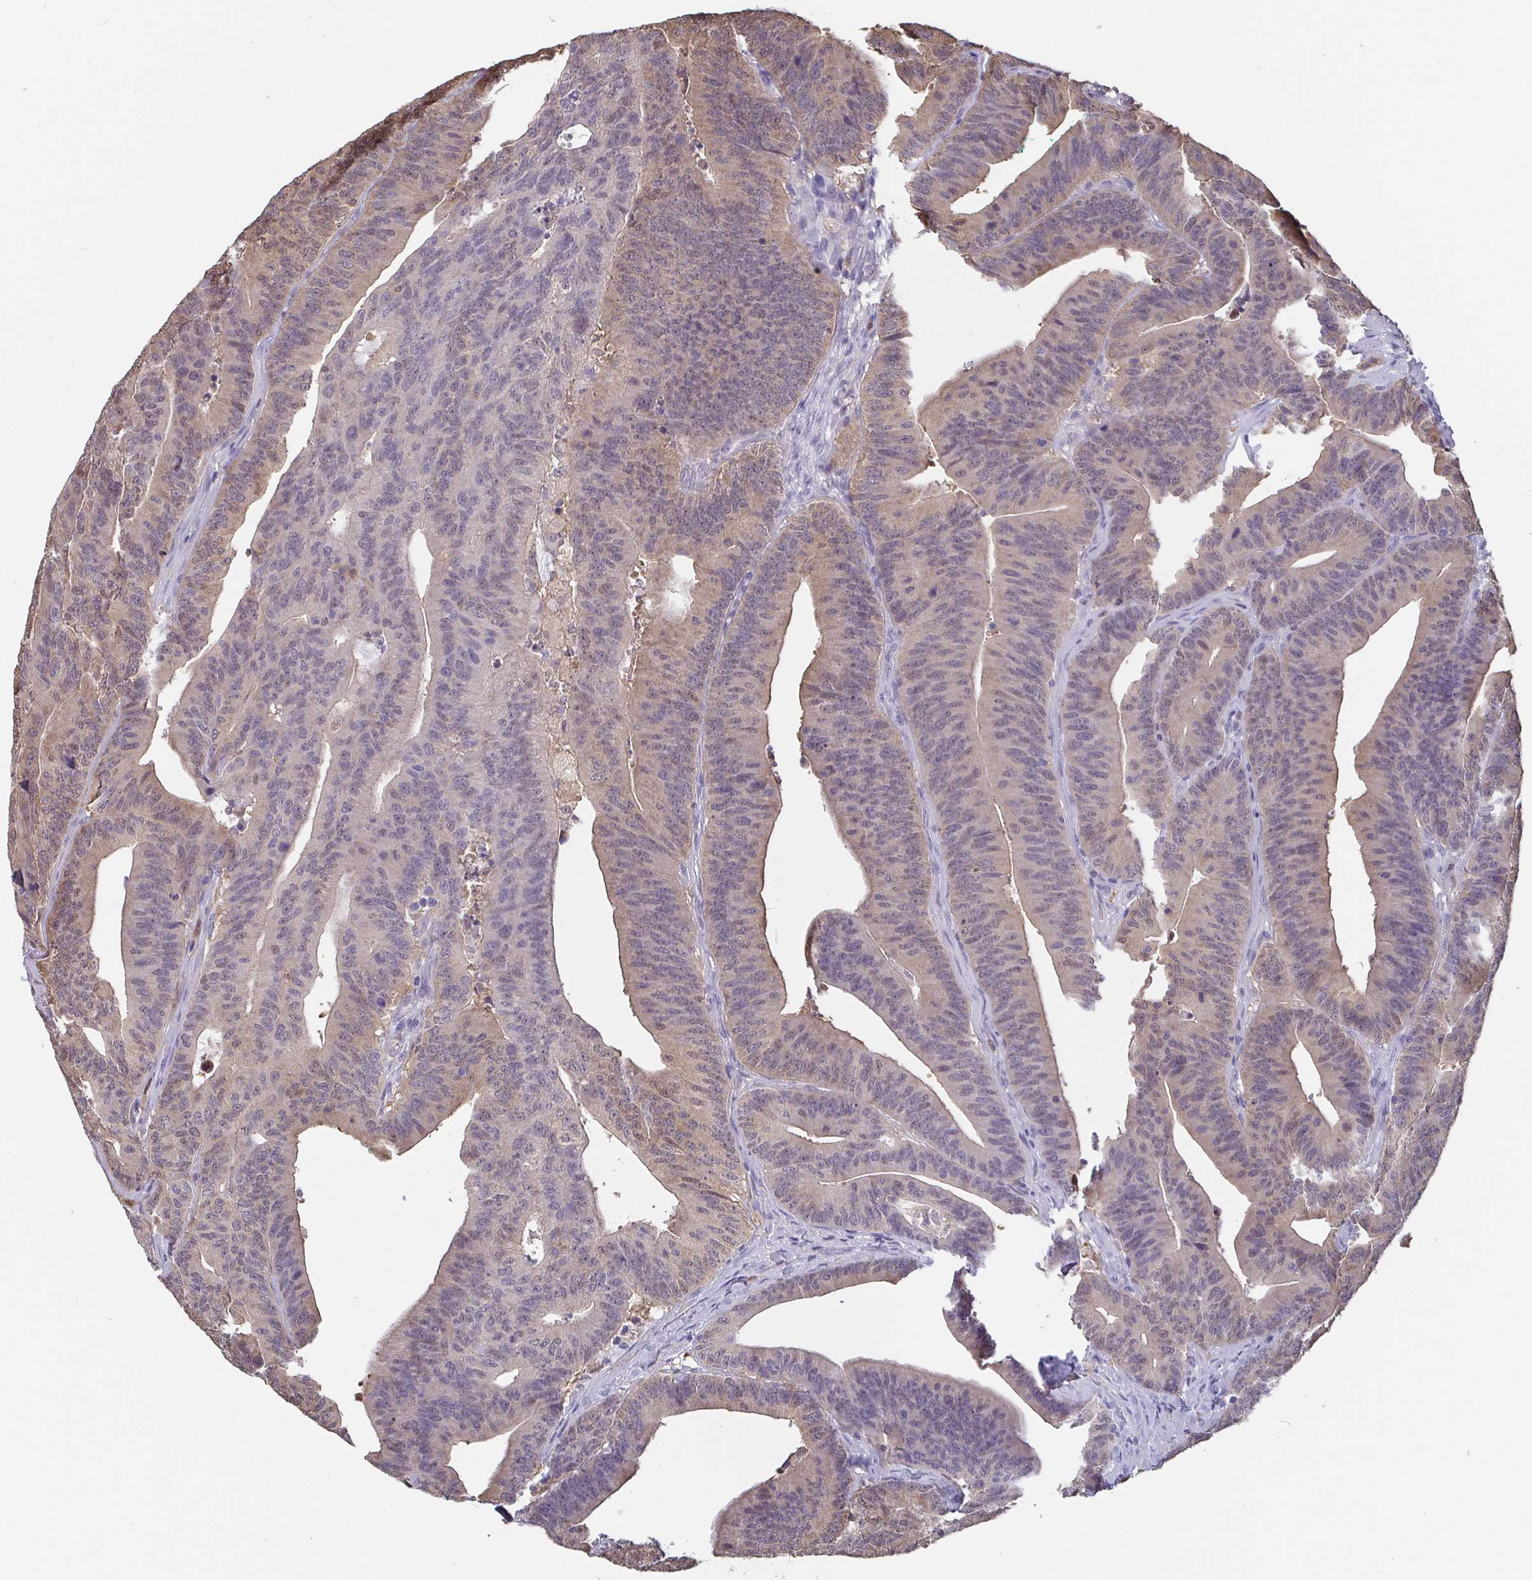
{"staining": {"intensity": "weak", "quantity": "25%-75%", "location": "cytoplasmic/membranous,nuclear"}, "tissue": "colorectal cancer", "cell_type": "Tumor cells", "image_type": "cancer", "snomed": [{"axis": "morphology", "description": "Adenocarcinoma, NOS"}, {"axis": "topography", "description": "Colon"}], "caption": "The micrograph demonstrates immunohistochemical staining of colorectal cancer. There is weak cytoplasmic/membranous and nuclear staining is identified in approximately 25%-75% of tumor cells.", "gene": "IDH1", "patient": {"sex": "female", "age": 78}}